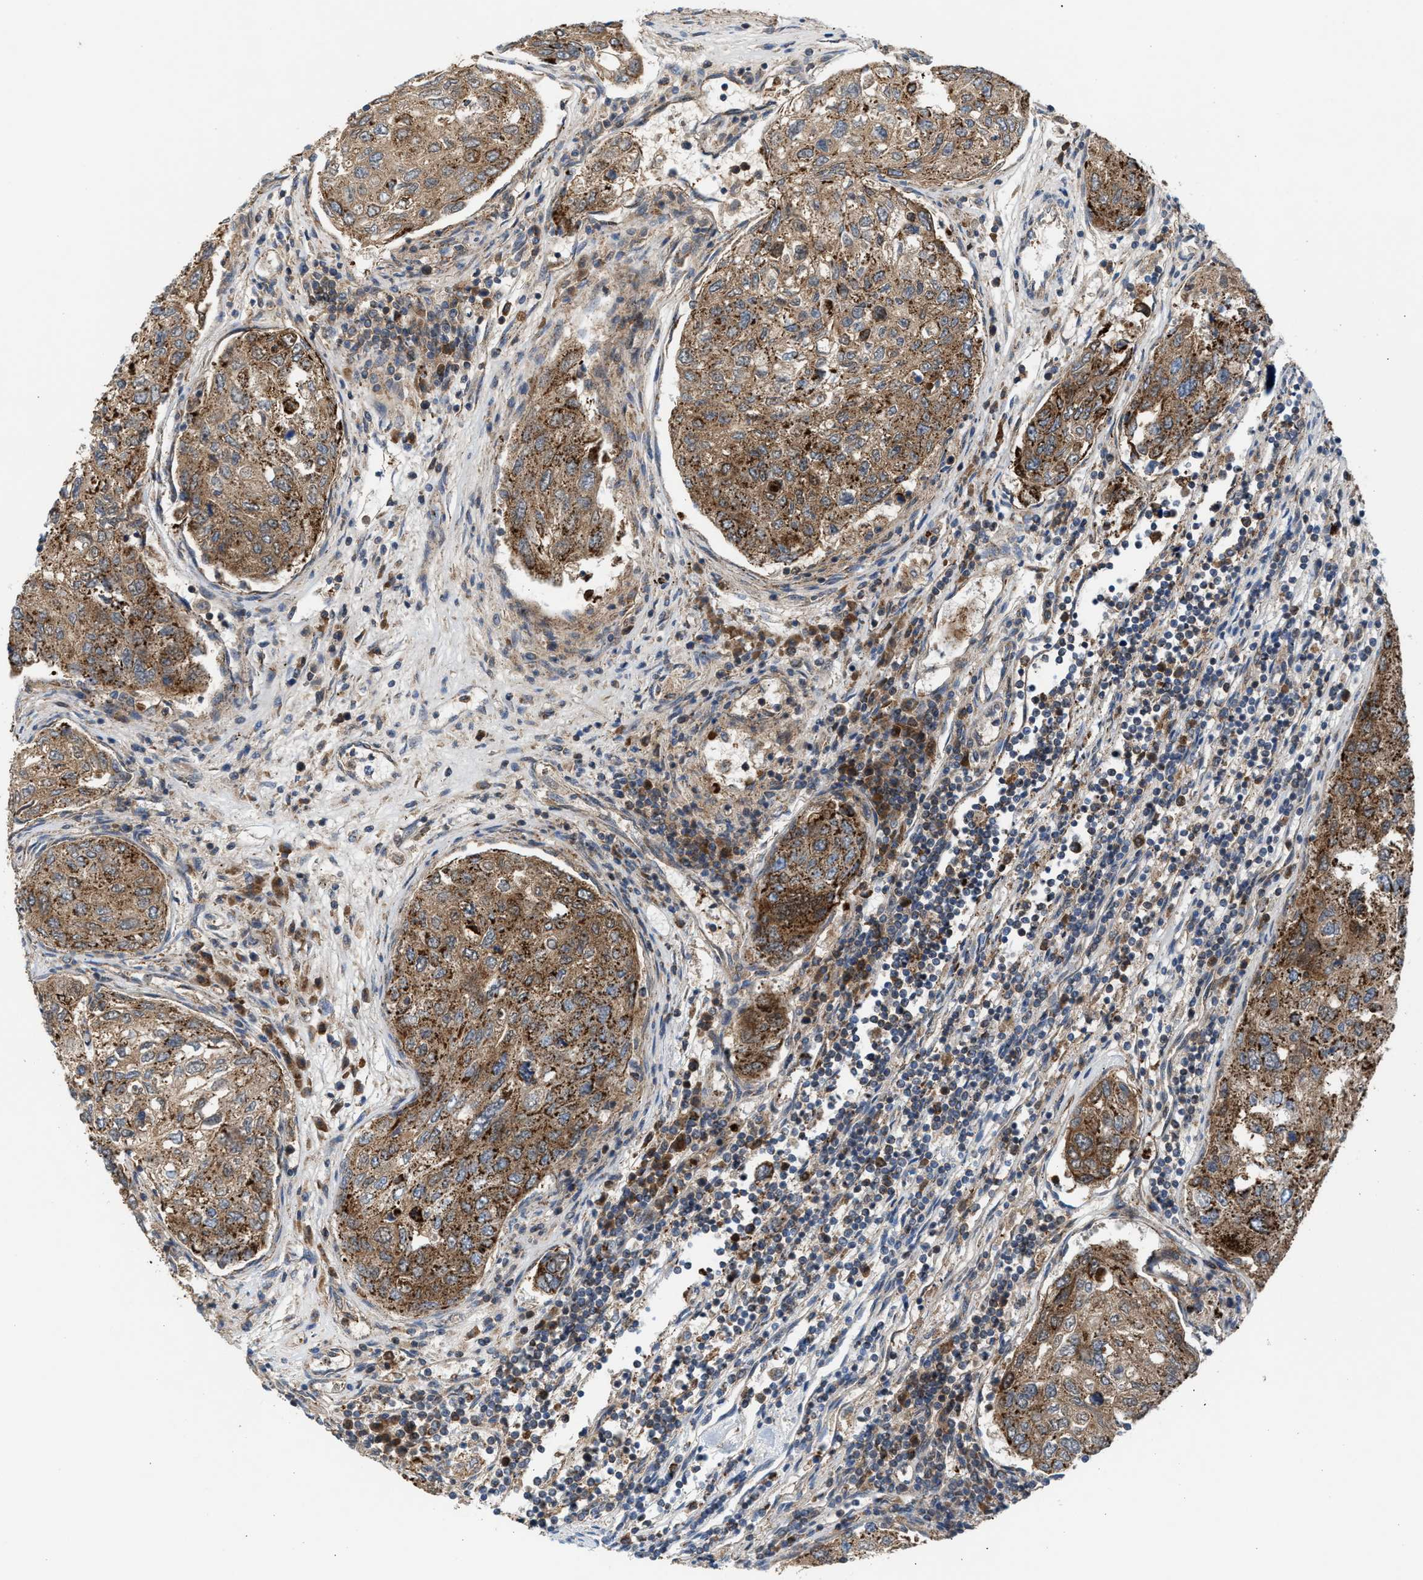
{"staining": {"intensity": "moderate", "quantity": ">75%", "location": "cytoplasmic/membranous"}, "tissue": "urothelial cancer", "cell_type": "Tumor cells", "image_type": "cancer", "snomed": [{"axis": "morphology", "description": "Urothelial carcinoma, High grade"}, {"axis": "topography", "description": "Lymph node"}, {"axis": "topography", "description": "Urinary bladder"}], "caption": "Urothelial cancer was stained to show a protein in brown. There is medium levels of moderate cytoplasmic/membranous positivity in about >75% of tumor cells.", "gene": "PMPCA", "patient": {"sex": "male", "age": 51}}